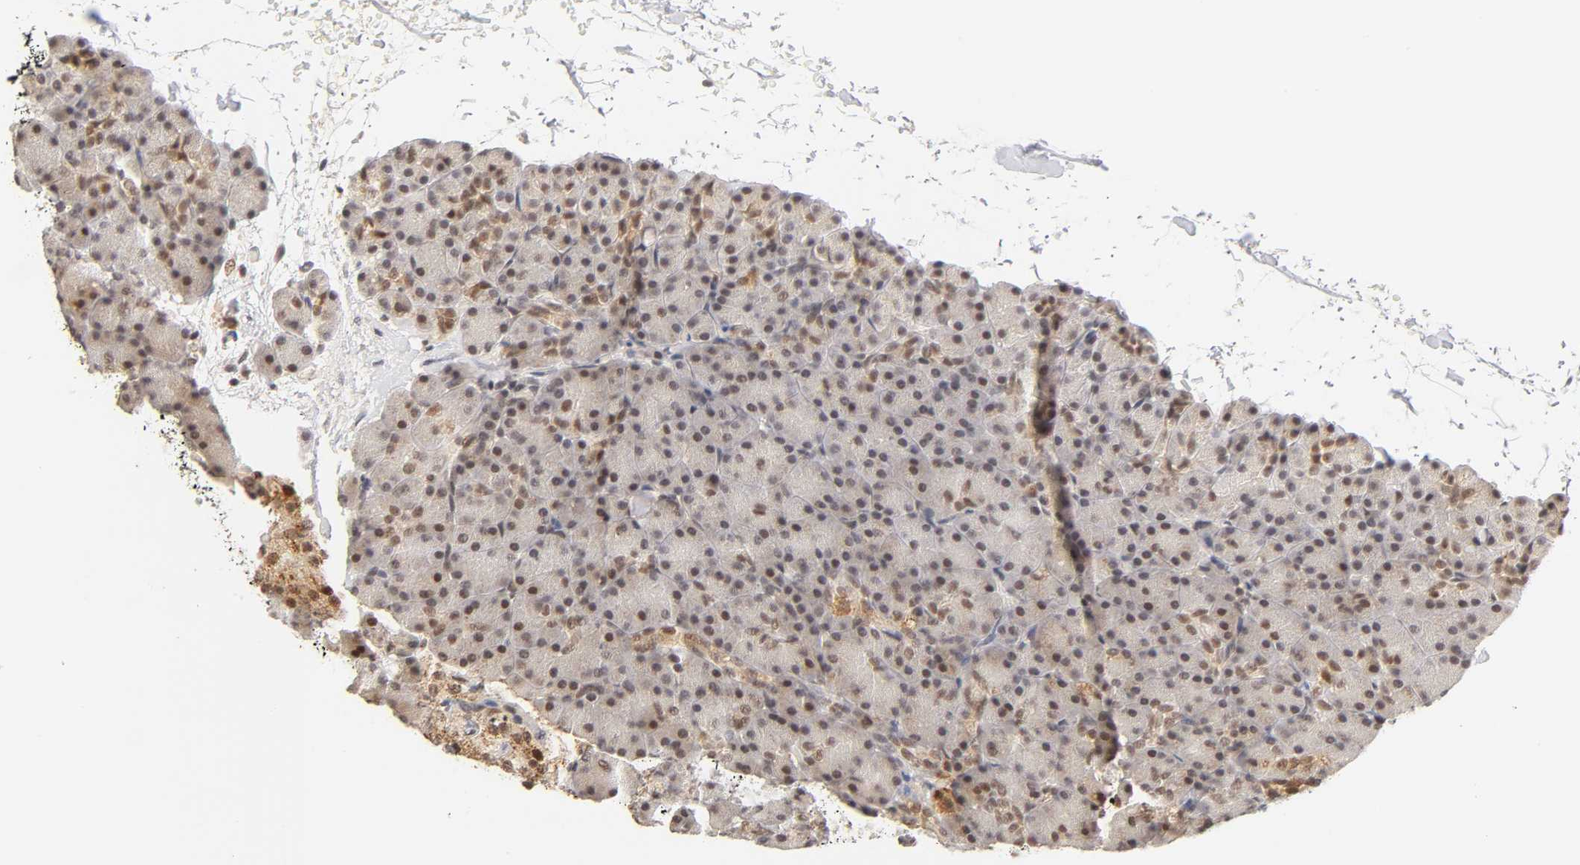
{"staining": {"intensity": "weak", "quantity": ">75%", "location": "nuclear"}, "tissue": "pancreas", "cell_type": "Exocrine glandular cells", "image_type": "normal", "snomed": [{"axis": "morphology", "description": "Normal tissue, NOS"}, {"axis": "topography", "description": "Pancreas"}], "caption": "IHC micrograph of benign pancreas: human pancreas stained using immunohistochemistry (IHC) shows low levels of weak protein expression localized specifically in the nuclear of exocrine glandular cells, appearing as a nuclear brown color.", "gene": "TAF10", "patient": {"sex": "female", "age": 43}}